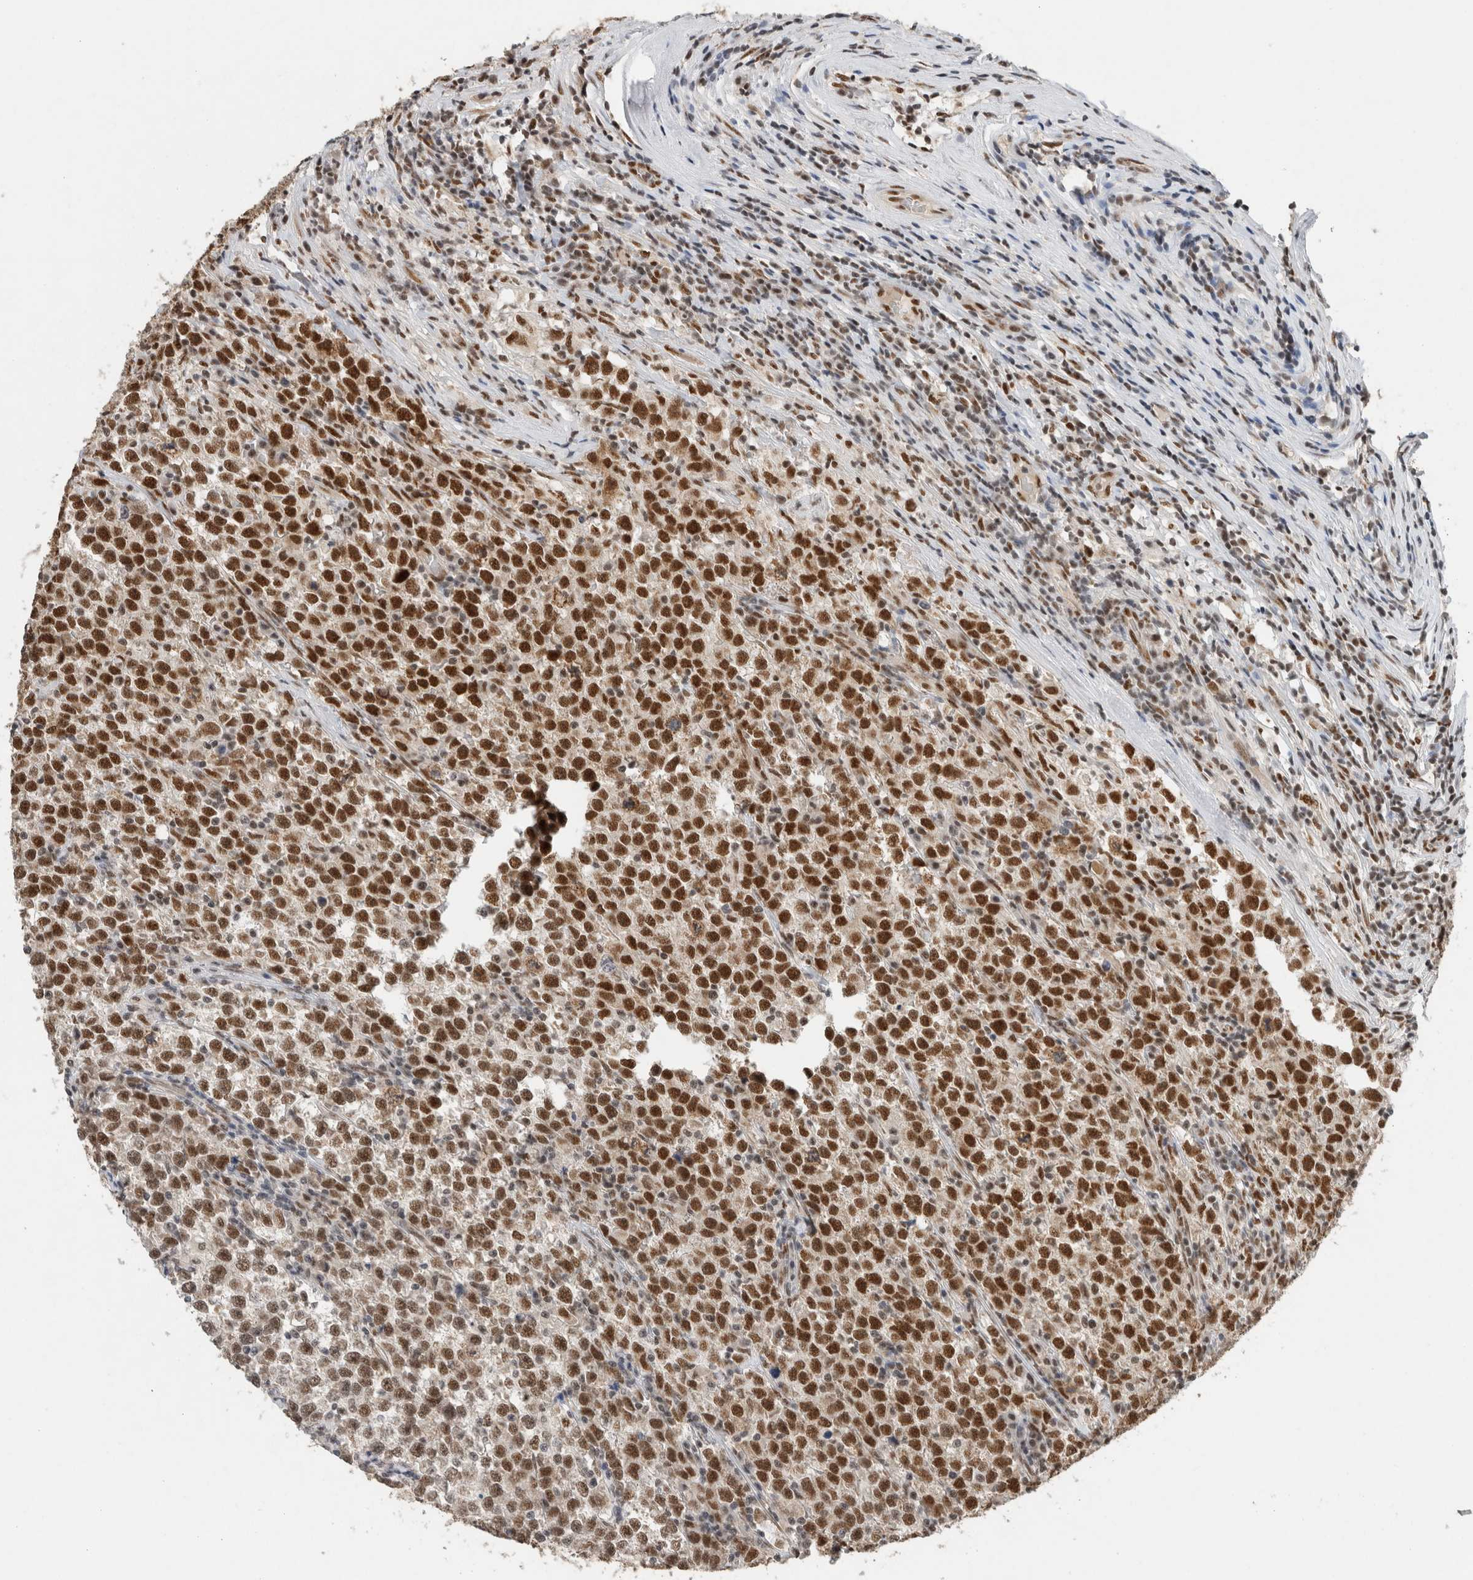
{"staining": {"intensity": "strong", "quantity": ">75%", "location": "nuclear"}, "tissue": "testis cancer", "cell_type": "Tumor cells", "image_type": "cancer", "snomed": [{"axis": "morphology", "description": "Normal tissue, NOS"}, {"axis": "morphology", "description": "Seminoma, NOS"}, {"axis": "topography", "description": "Testis"}], "caption": "Testis seminoma stained with DAB (3,3'-diaminobenzidine) immunohistochemistry demonstrates high levels of strong nuclear expression in approximately >75% of tumor cells.", "gene": "DDX42", "patient": {"sex": "male", "age": 43}}